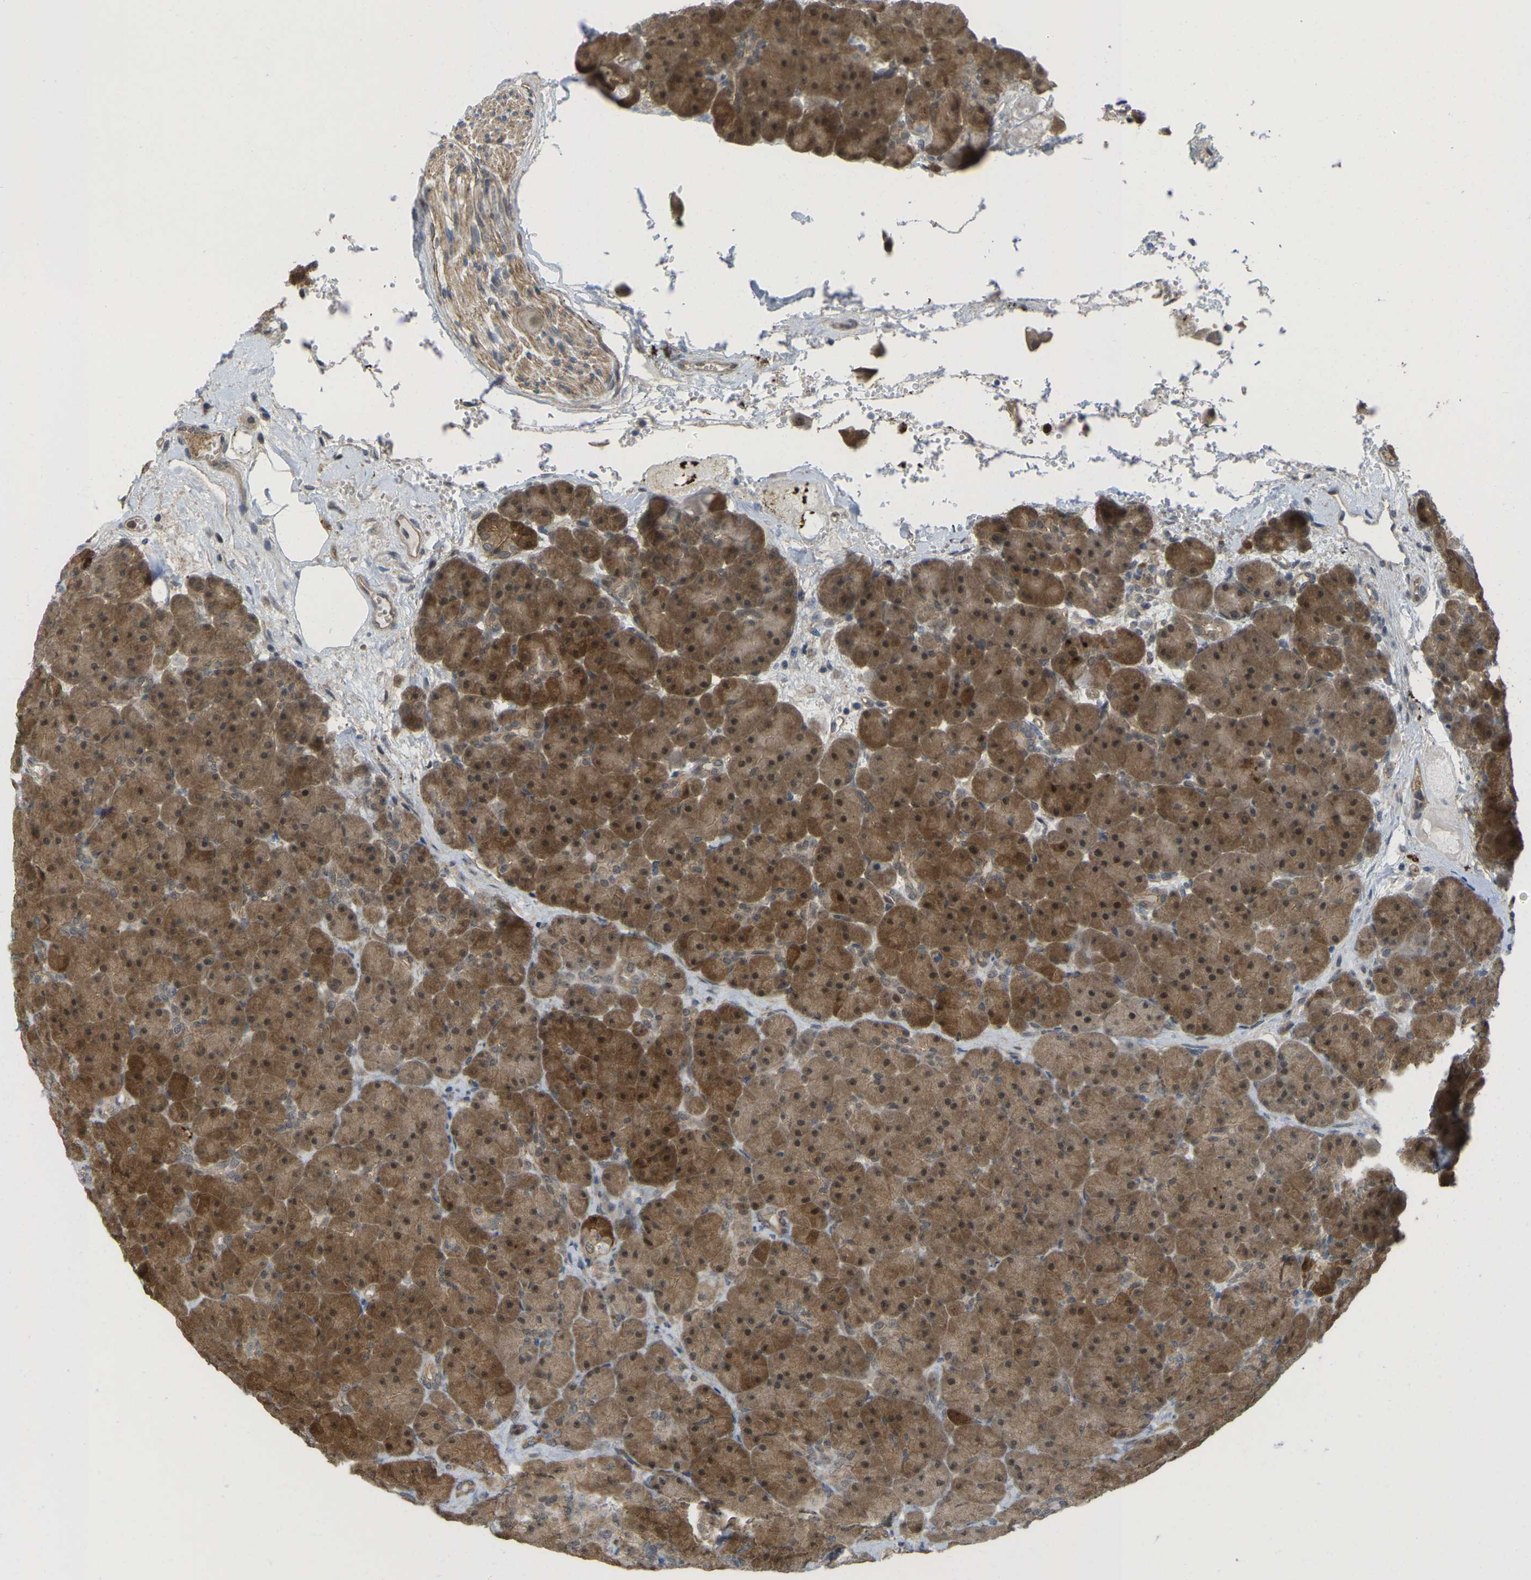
{"staining": {"intensity": "moderate", "quantity": ">75%", "location": "cytoplasmic/membranous,nuclear"}, "tissue": "pancreas", "cell_type": "Exocrine glandular cells", "image_type": "normal", "snomed": [{"axis": "morphology", "description": "Normal tissue, NOS"}, {"axis": "topography", "description": "Pancreas"}], "caption": "Immunohistochemical staining of benign human pancreas reveals >75% levels of moderate cytoplasmic/membranous,nuclear protein positivity in approximately >75% of exocrine glandular cells. The staining was performed using DAB to visualize the protein expression in brown, while the nuclei were stained in blue with hematoxylin (Magnification: 20x).", "gene": "SERPINB5", "patient": {"sex": "male", "age": 66}}